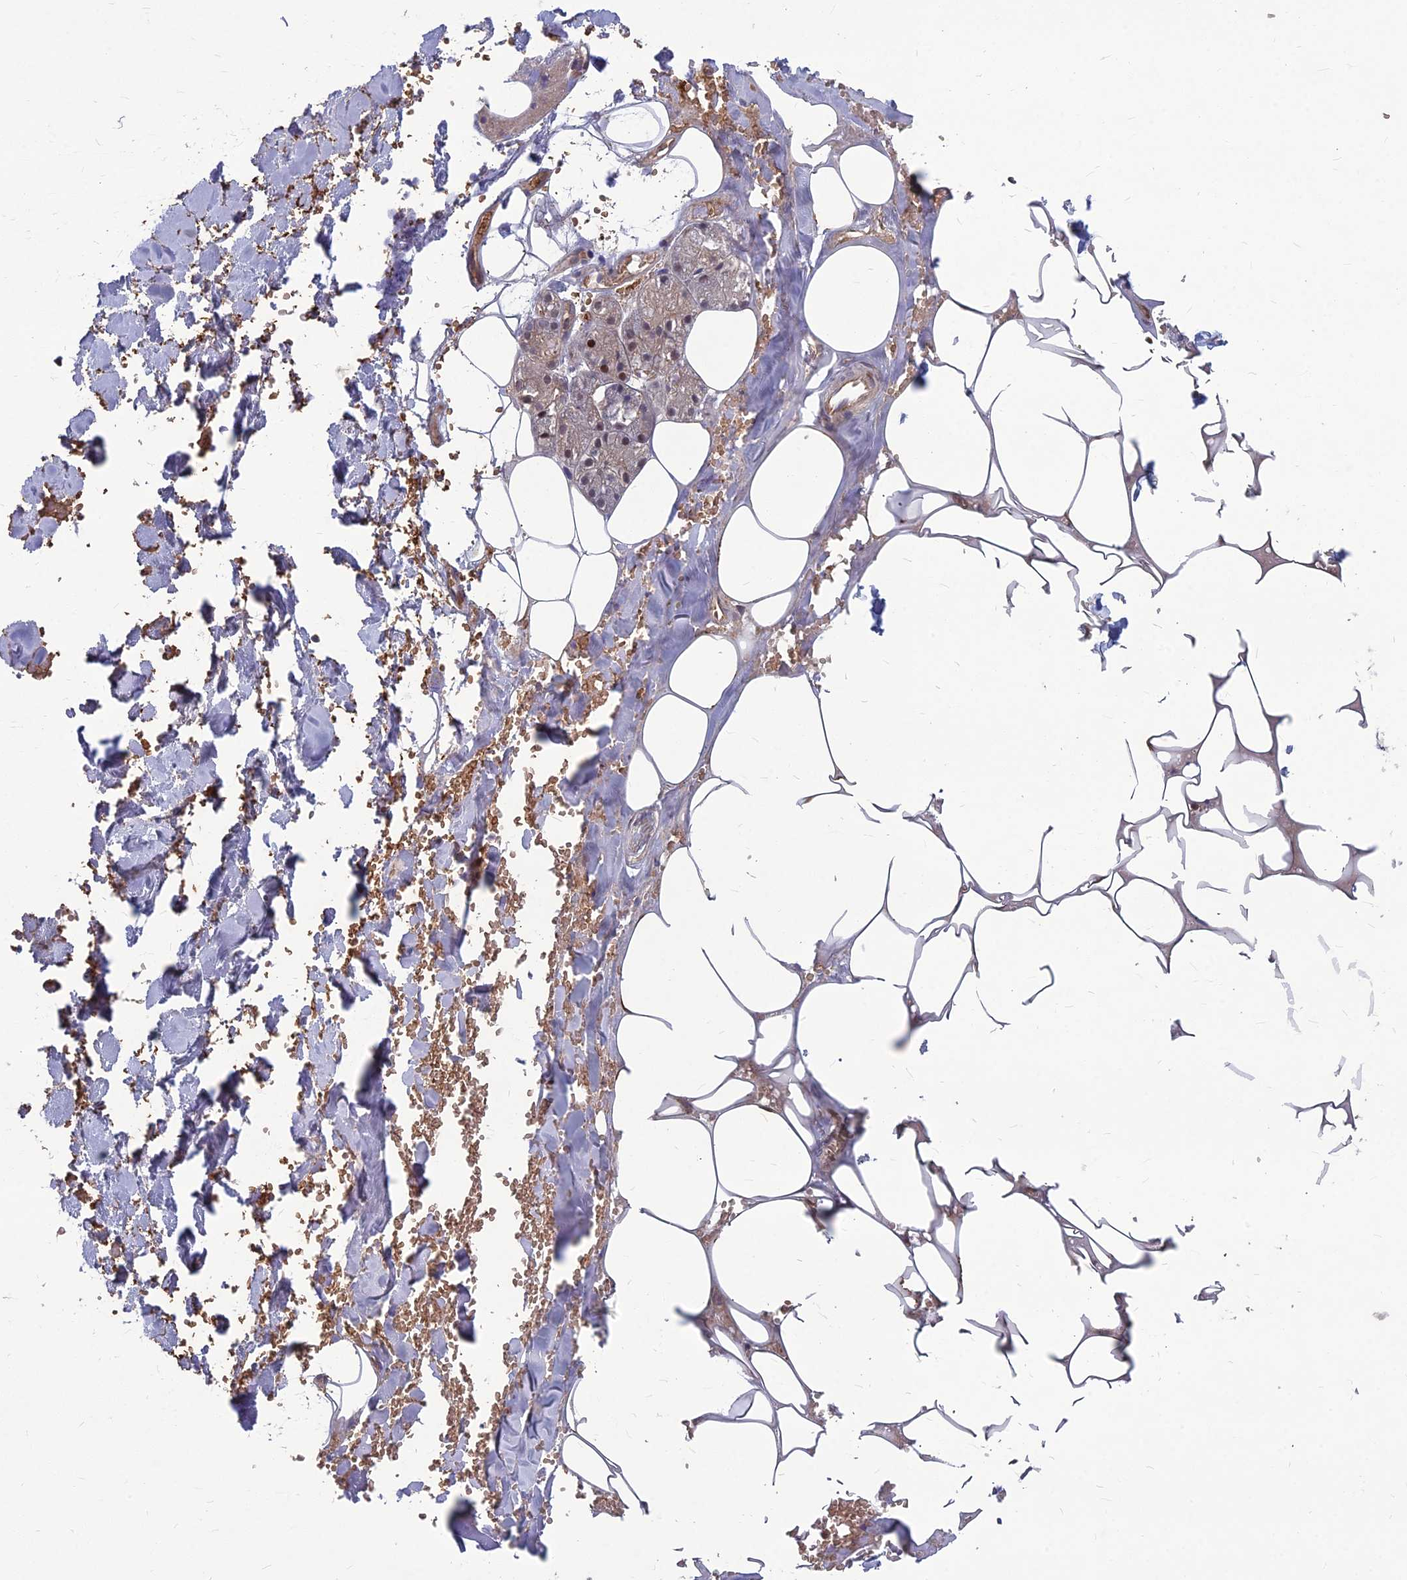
{"staining": {"intensity": "moderate", "quantity": "25%-75%", "location": "cytoplasmic/membranous"}, "tissue": "salivary gland", "cell_type": "Glandular cells", "image_type": "normal", "snomed": [{"axis": "morphology", "description": "Normal tissue, NOS"}, {"axis": "topography", "description": "Salivary gland"}], "caption": "Immunohistochemical staining of unremarkable human salivary gland shows medium levels of moderate cytoplasmic/membranous positivity in approximately 25%-75% of glandular cells.", "gene": "MFSD8", "patient": {"sex": "male", "age": 62}}